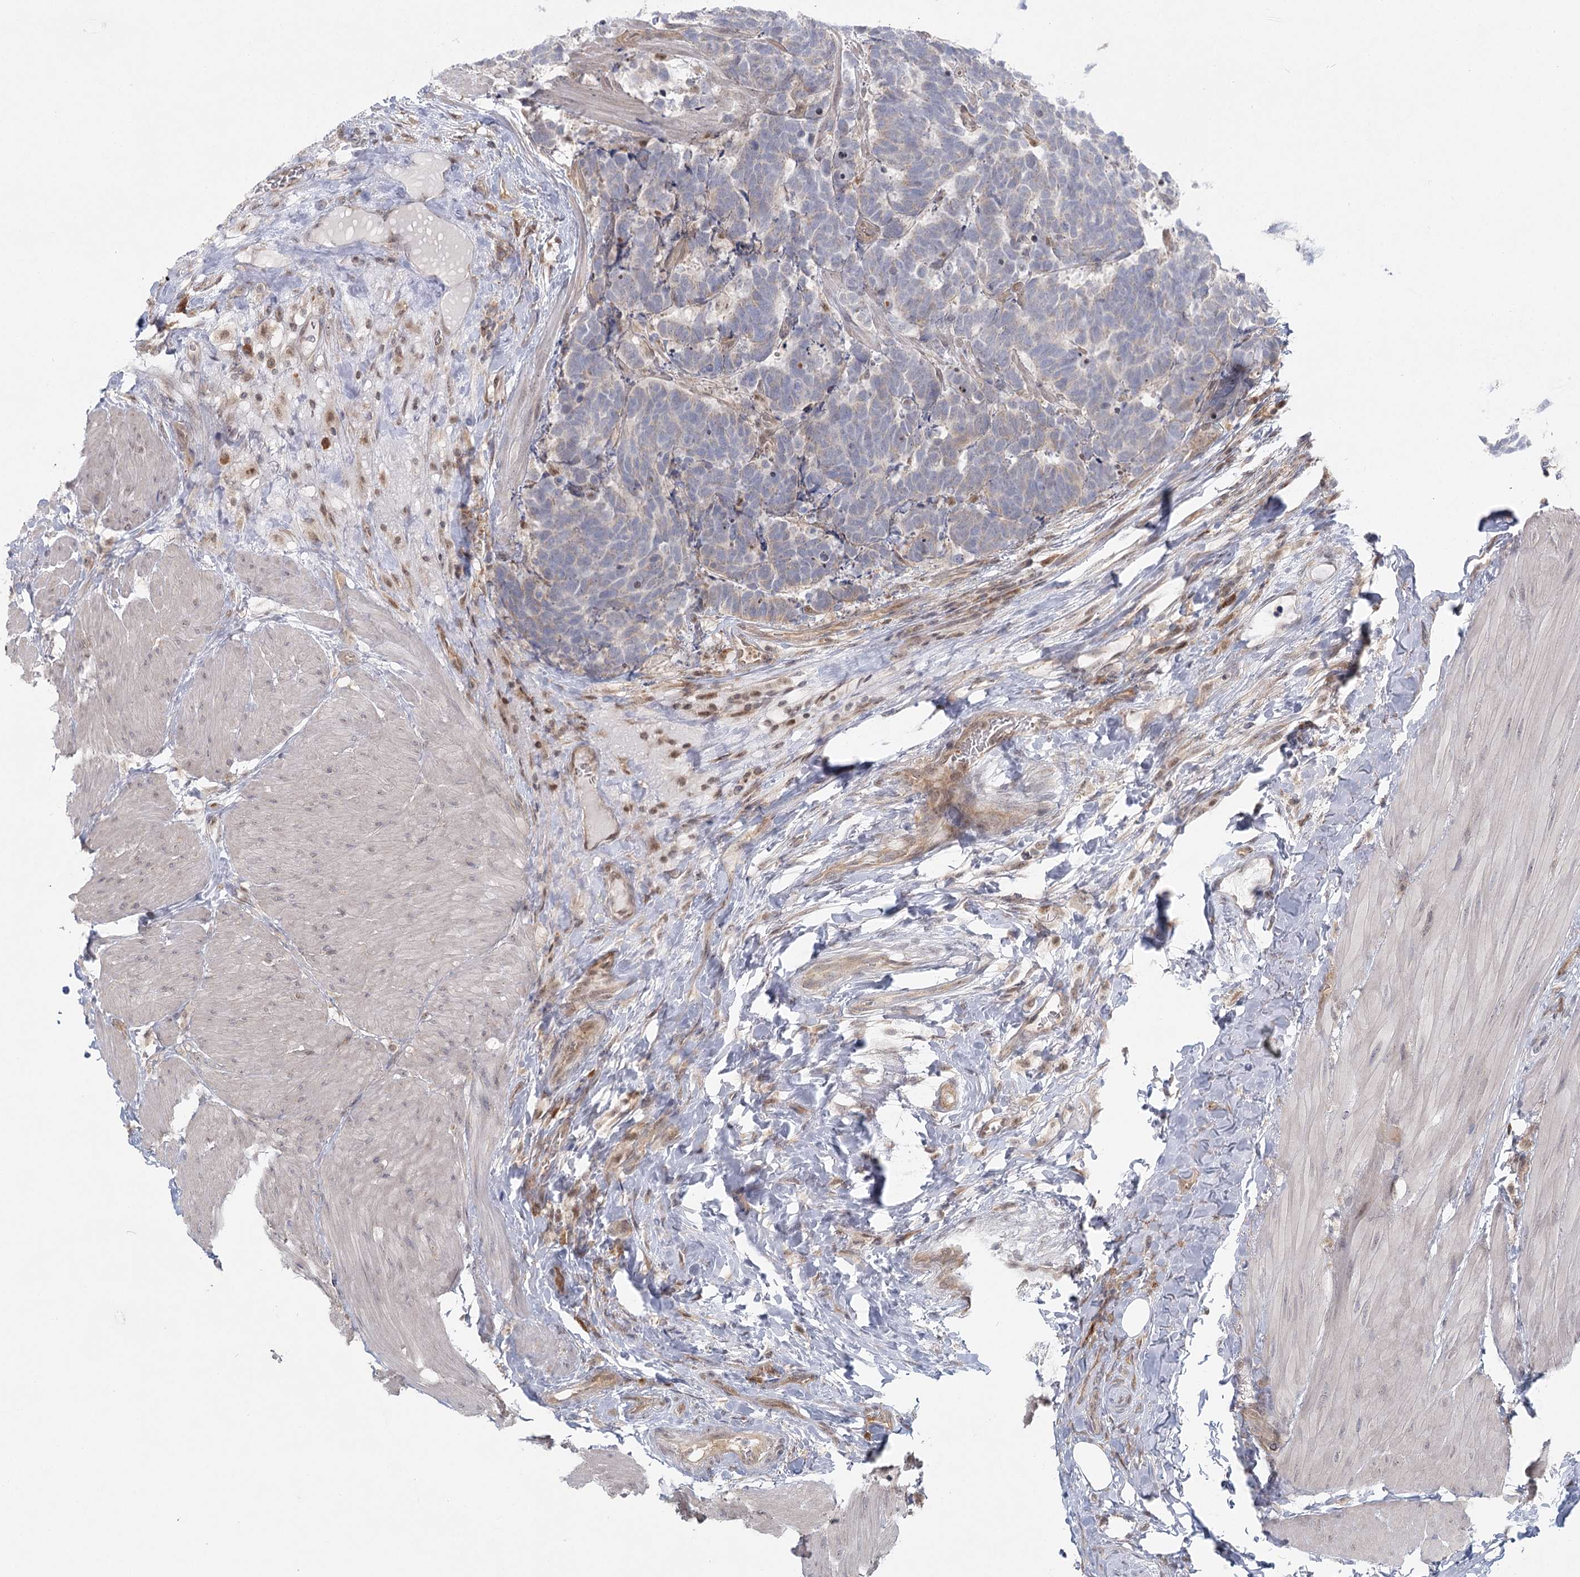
{"staining": {"intensity": "weak", "quantity": "<25%", "location": "cytoplasmic/membranous"}, "tissue": "carcinoid", "cell_type": "Tumor cells", "image_type": "cancer", "snomed": [{"axis": "morphology", "description": "Carcinoma, NOS"}, {"axis": "morphology", "description": "Carcinoid, malignant, NOS"}, {"axis": "topography", "description": "Urinary bladder"}], "caption": "Carcinoma stained for a protein using IHC reveals no staining tumor cells.", "gene": "THNSL1", "patient": {"sex": "male", "age": 57}}